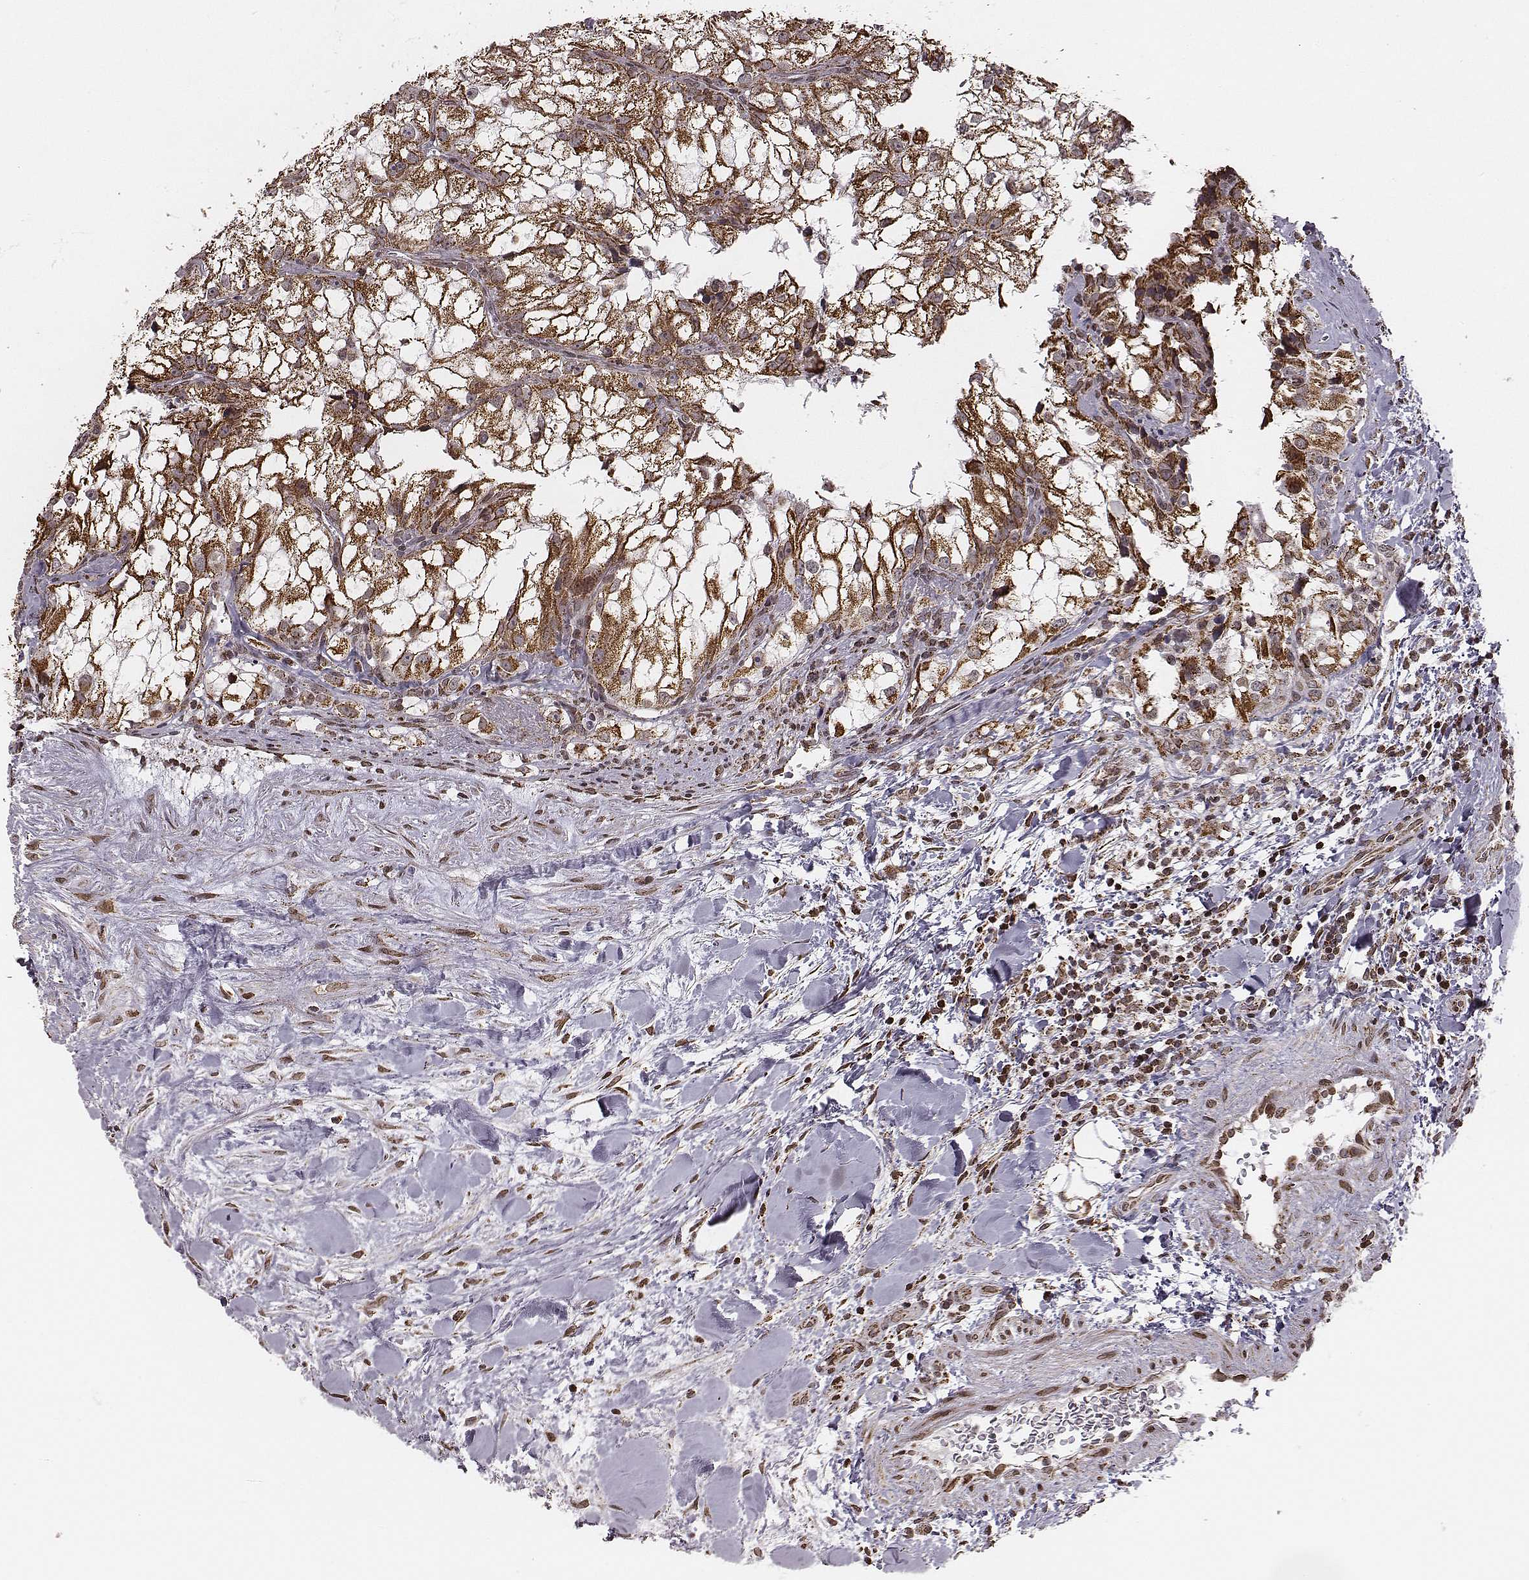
{"staining": {"intensity": "strong", "quantity": "25%-75%", "location": "cytoplasmic/membranous"}, "tissue": "renal cancer", "cell_type": "Tumor cells", "image_type": "cancer", "snomed": [{"axis": "morphology", "description": "Adenocarcinoma, NOS"}, {"axis": "topography", "description": "Kidney"}], "caption": "Human renal cancer stained with a brown dye displays strong cytoplasmic/membranous positive positivity in about 25%-75% of tumor cells.", "gene": "ACOT2", "patient": {"sex": "male", "age": 59}}